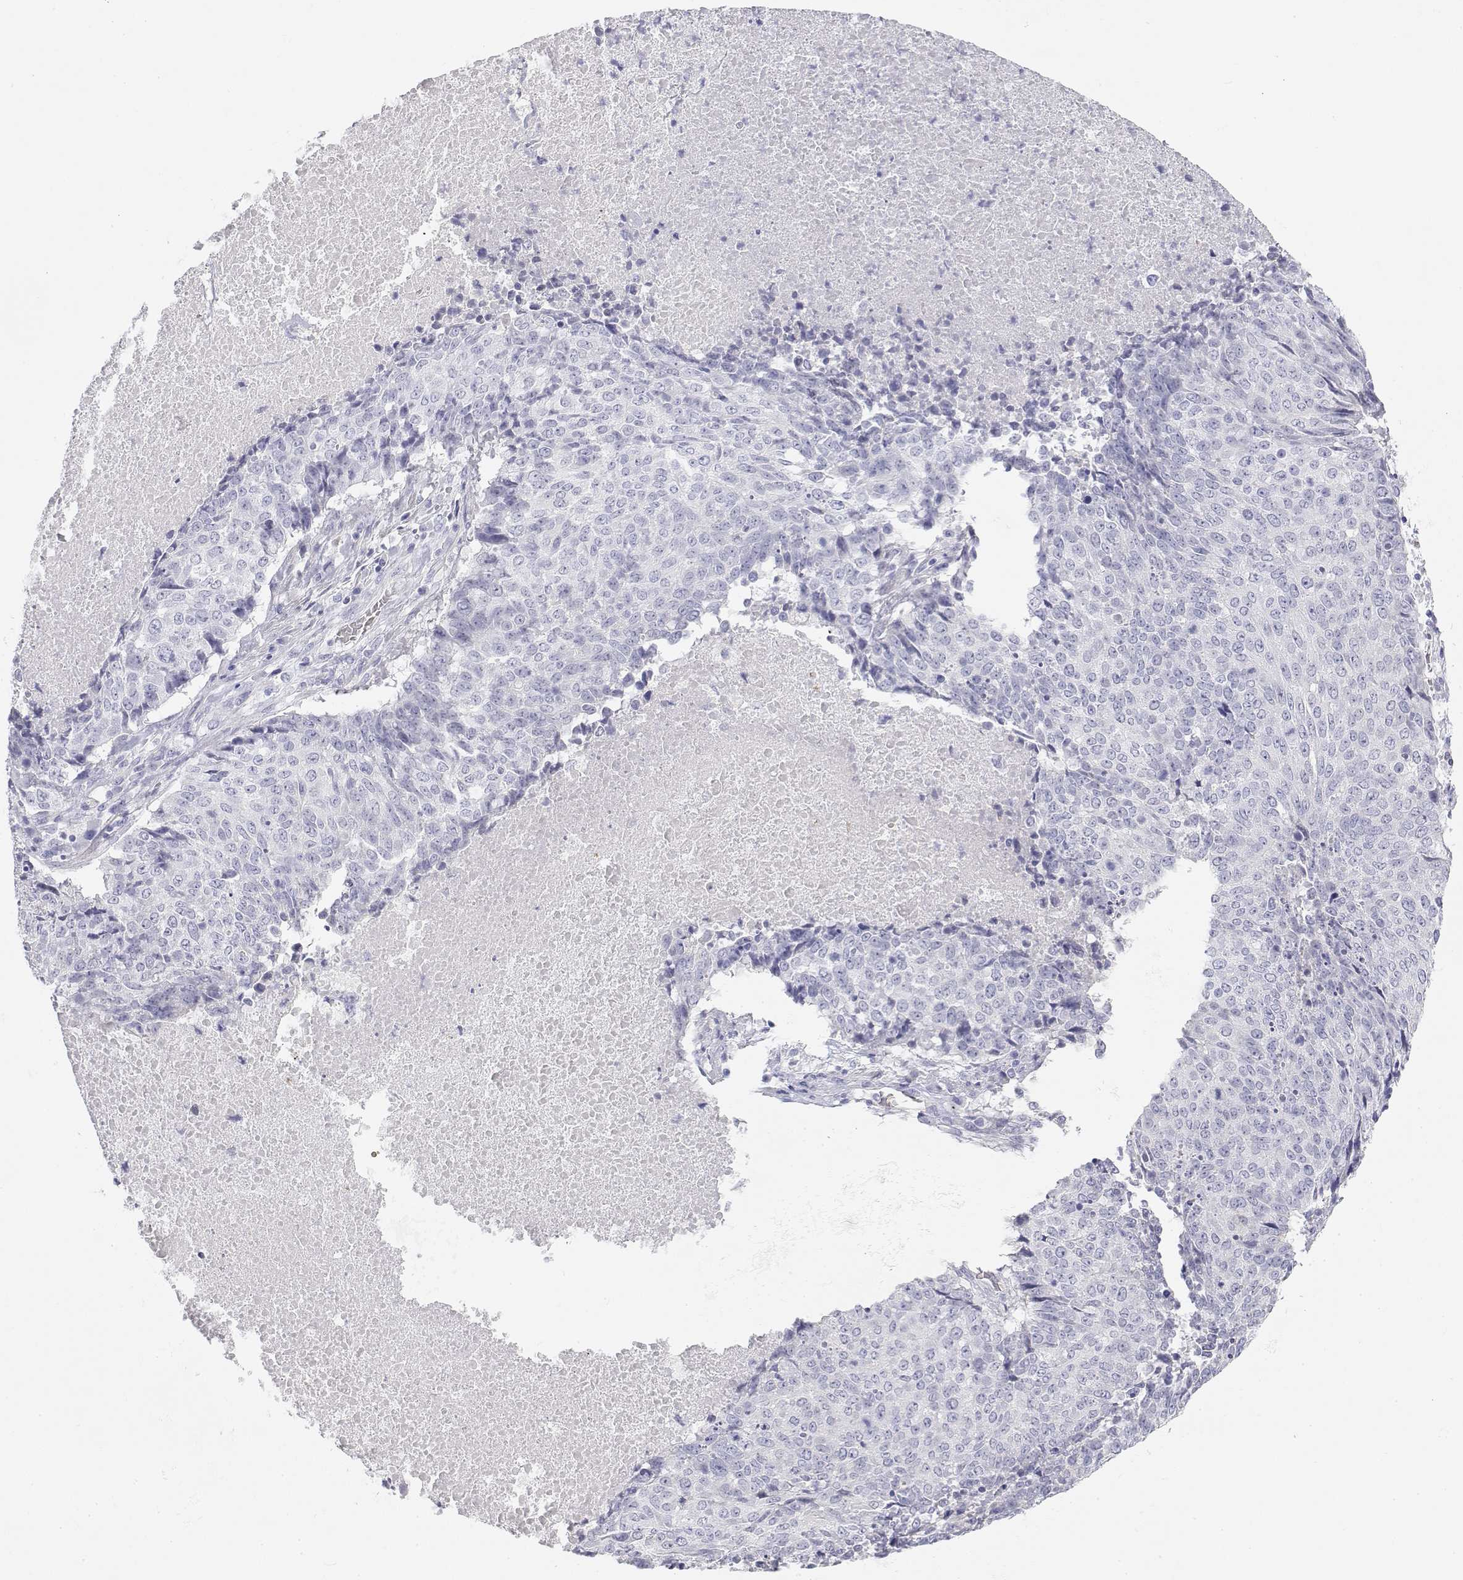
{"staining": {"intensity": "negative", "quantity": "none", "location": "none"}, "tissue": "lung cancer", "cell_type": "Tumor cells", "image_type": "cancer", "snomed": [{"axis": "morphology", "description": "Normal tissue, NOS"}, {"axis": "morphology", "description": "Squamous cell carcinoma, NOS"}, {"axis": "topography", "description": "Bronchus"}, {"axis": "topography", "description": "Lung"}], "caption": "High power microscopy histopathology image of an immunohistochemistry micrograph of lung cancer, revealing no significant staining in tumor cells.", "gene": "MISP", "patient": {"sex": "male", "age": 64}}